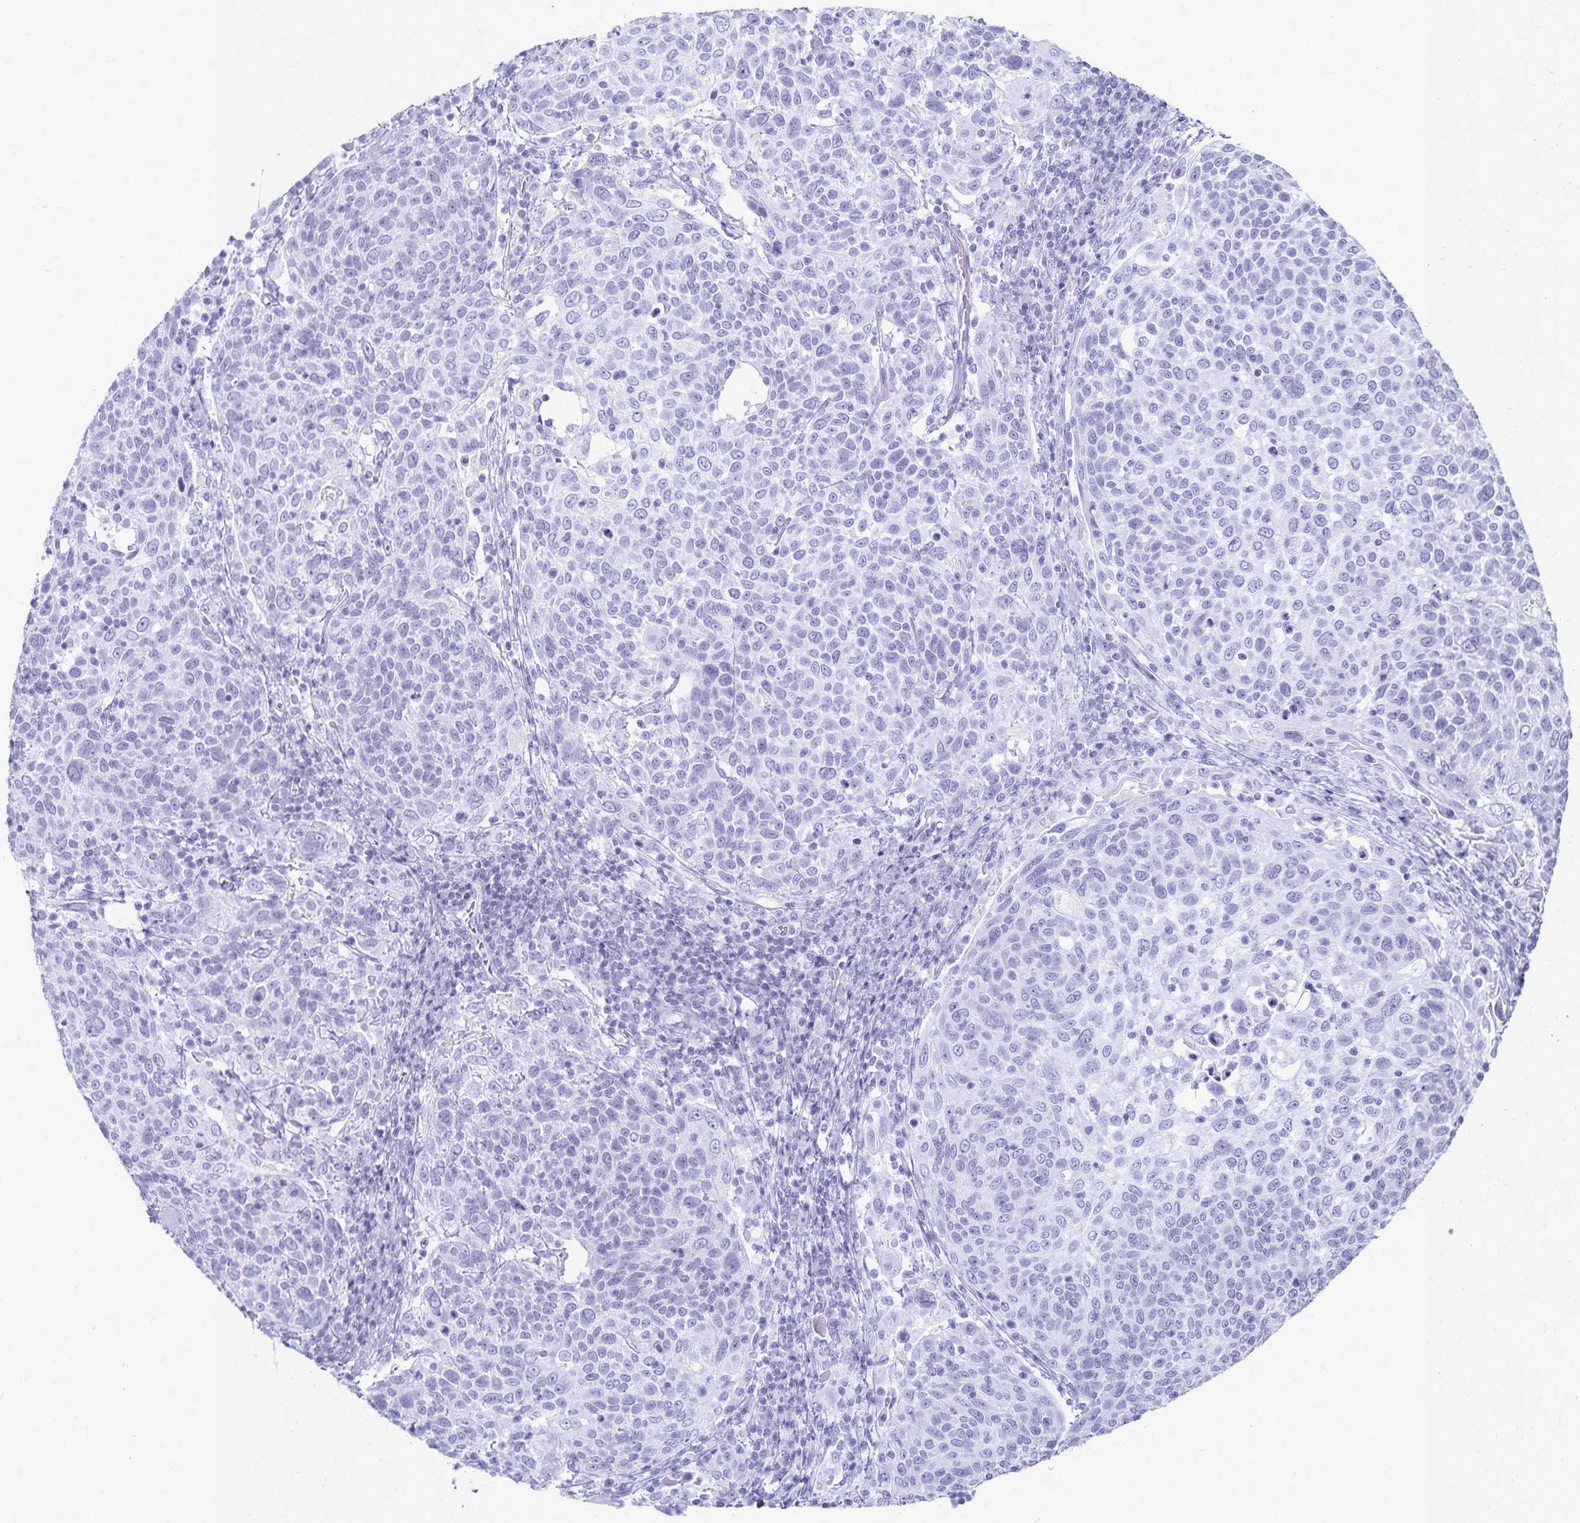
{"staining": {"intensity": "negative", "quantity": "none", "location": "none"}, "tissue": "cervical cancer", "cell_type": "Tumor cells", "image_type": "cancer", "snomed": [{"axis": "morphology", "description": "Squamous cell carcinoma, NOS"}, {"axis": "topography", "description": "Cervix"}], "caption": "An image of human cervical cancer (squamous cell carcinoma) is negative for staining in tumor cells. Brightfield microscopy of immunohistochemistry stained with DAB (brown) and hematoxylin (blue), captured at high magnification.", "gene": "GIP", "patient": {"sex": "female", "age": 61}}